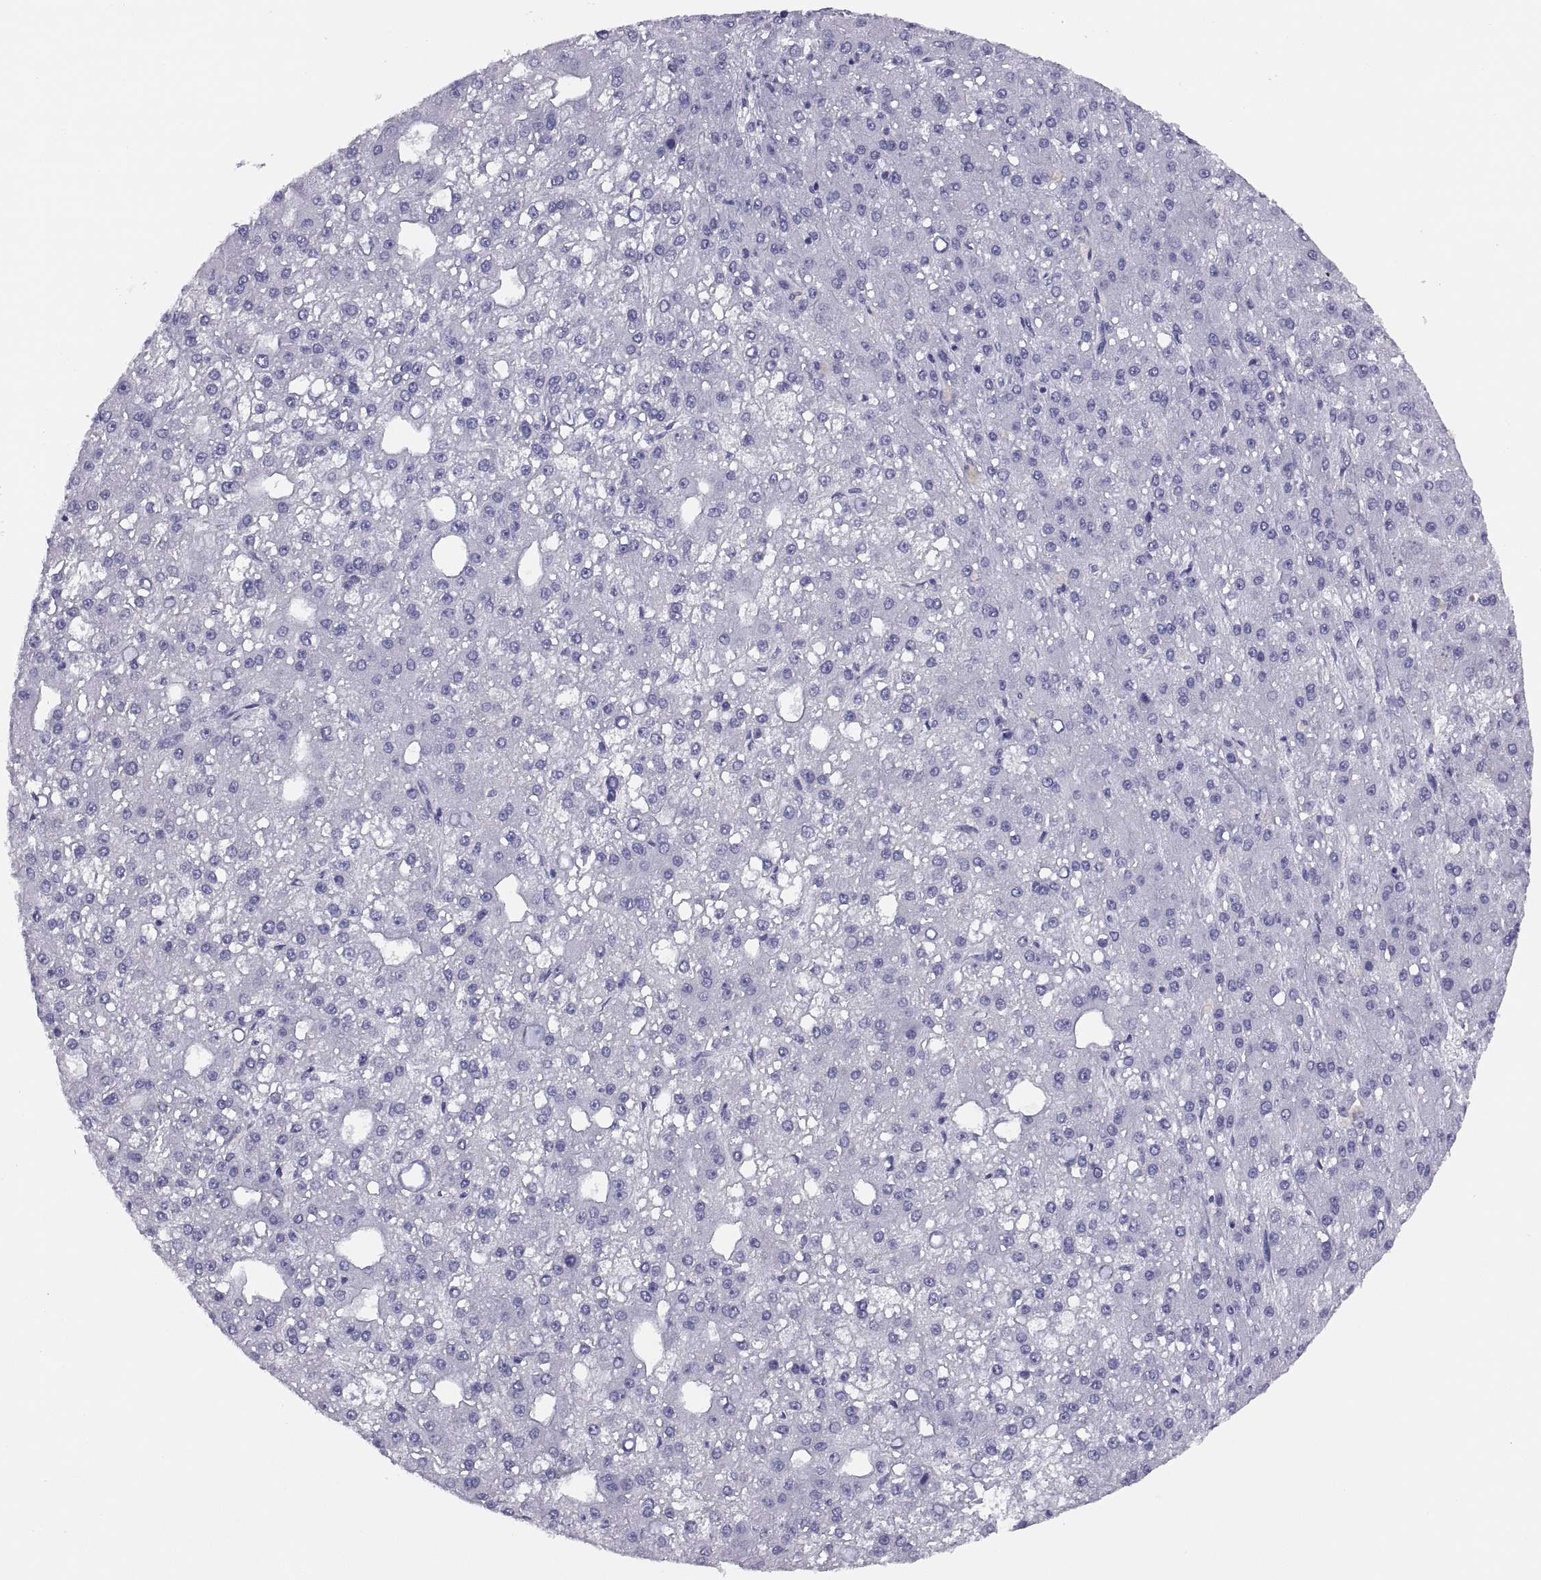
{"staining": {"intensity": "negative", "quantity": "none", "location": "none"}, "tissue": "liver cancer", "cell_type": "Tumor cells", "image_type": "cancer", "snomed": [{"axis": "morphology", "description": "Carcinoma, Hepatocellular, NOS"}, {"axis": "topography", "description": "Liver"}], "caption": "A micrograph of liver hepatocellular carcinoma stained for a protein displays no brown staining in tumor cells.", "gene": "STRC", "patient": {"sex": "male", "age": 67}}